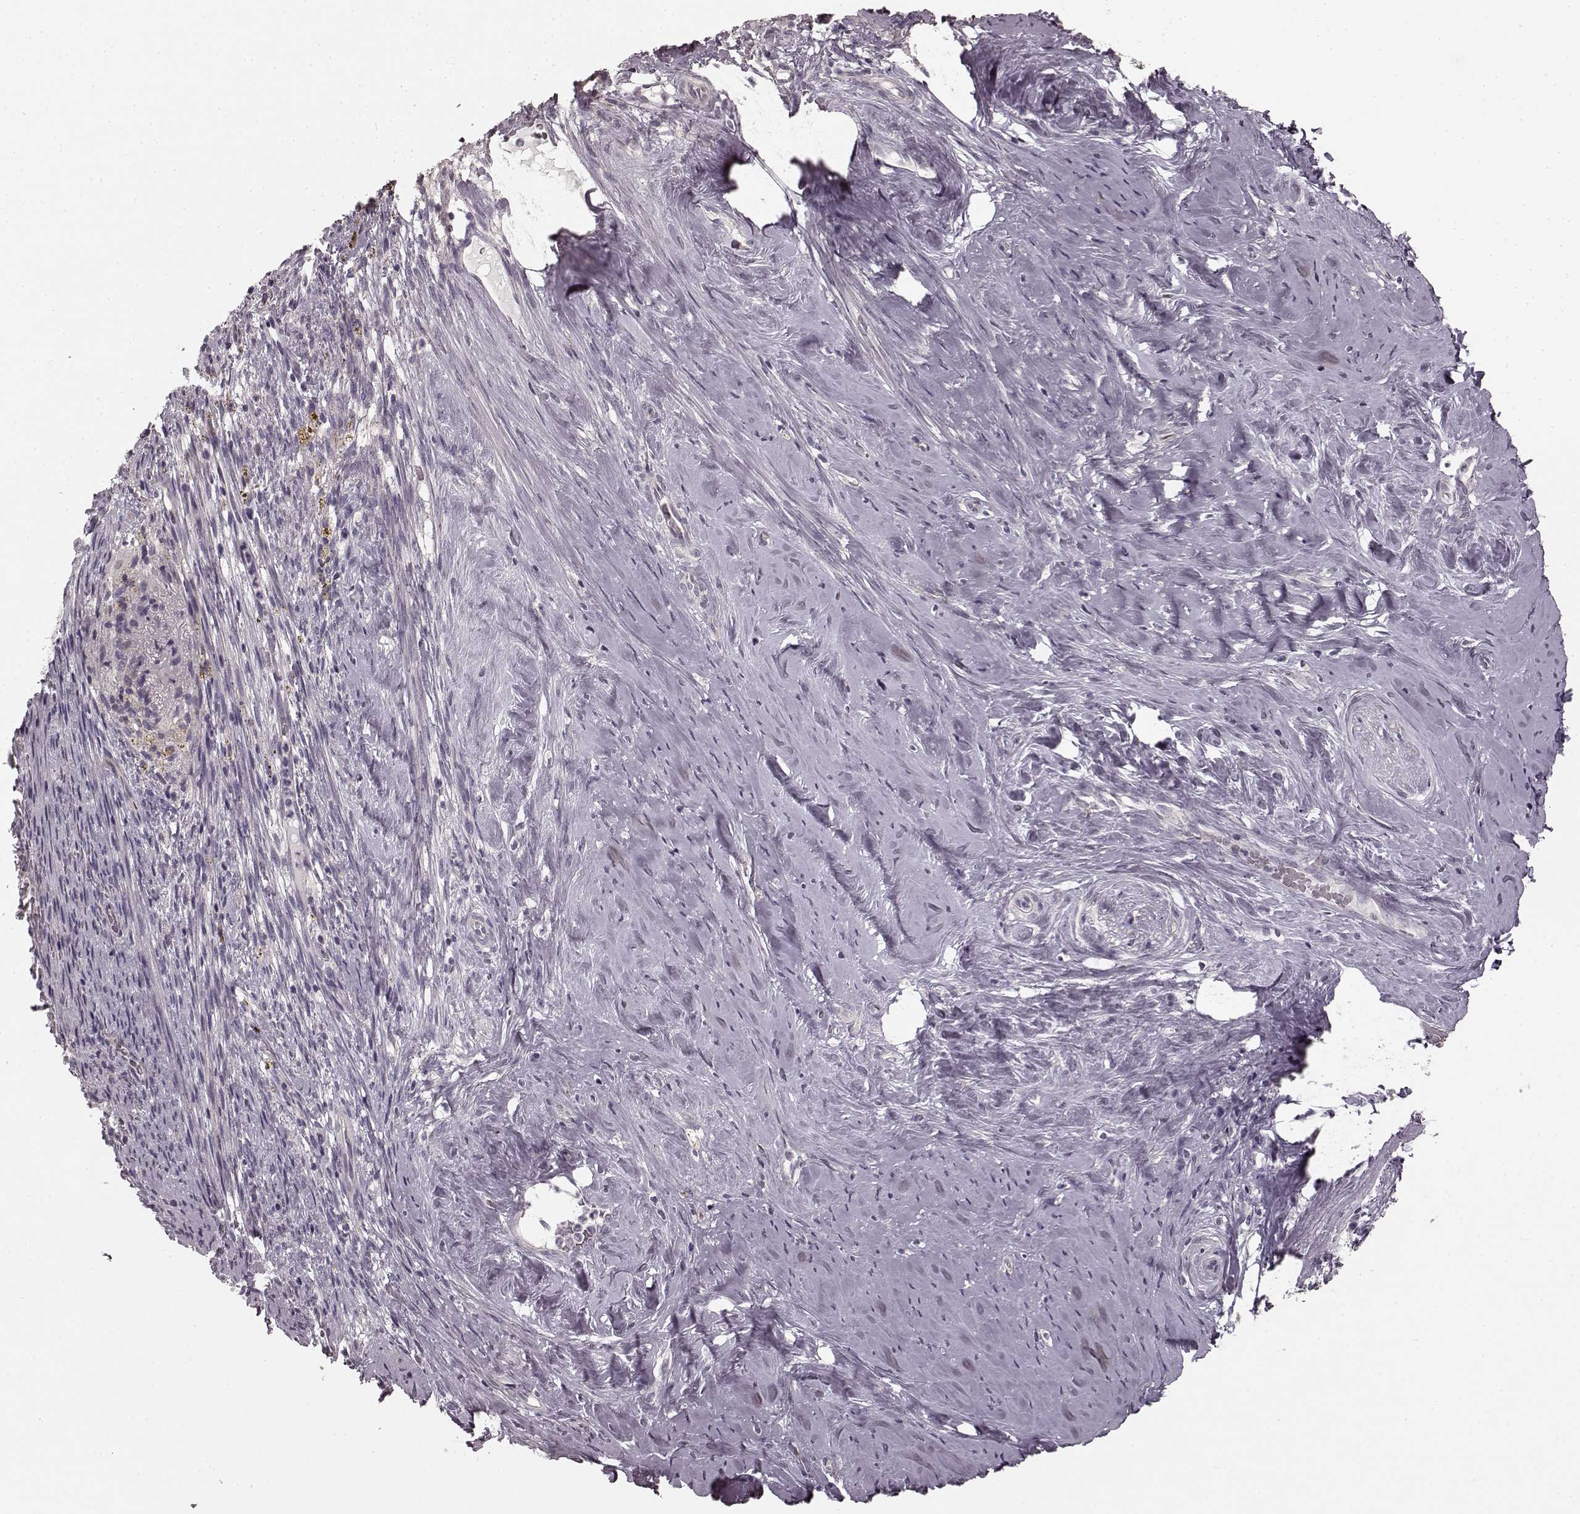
{"staining": {"intensity": "negative", "quantity": "none", "location": "none"}, "tissue": "cervical cancer", "cell_type": "Tumor cells", "image_type": "cancer", "snomed": [{"axis": "morphology", "description": "Squamous cell carcinoma, NOS"}, {"axis": "topography", "description": "Cervix"}], "caption": "Tumor cells are negative for protein expression in human cervical cancer.", "gene": "PRKCE", "patient": {"sex": "female", "age": 51}}